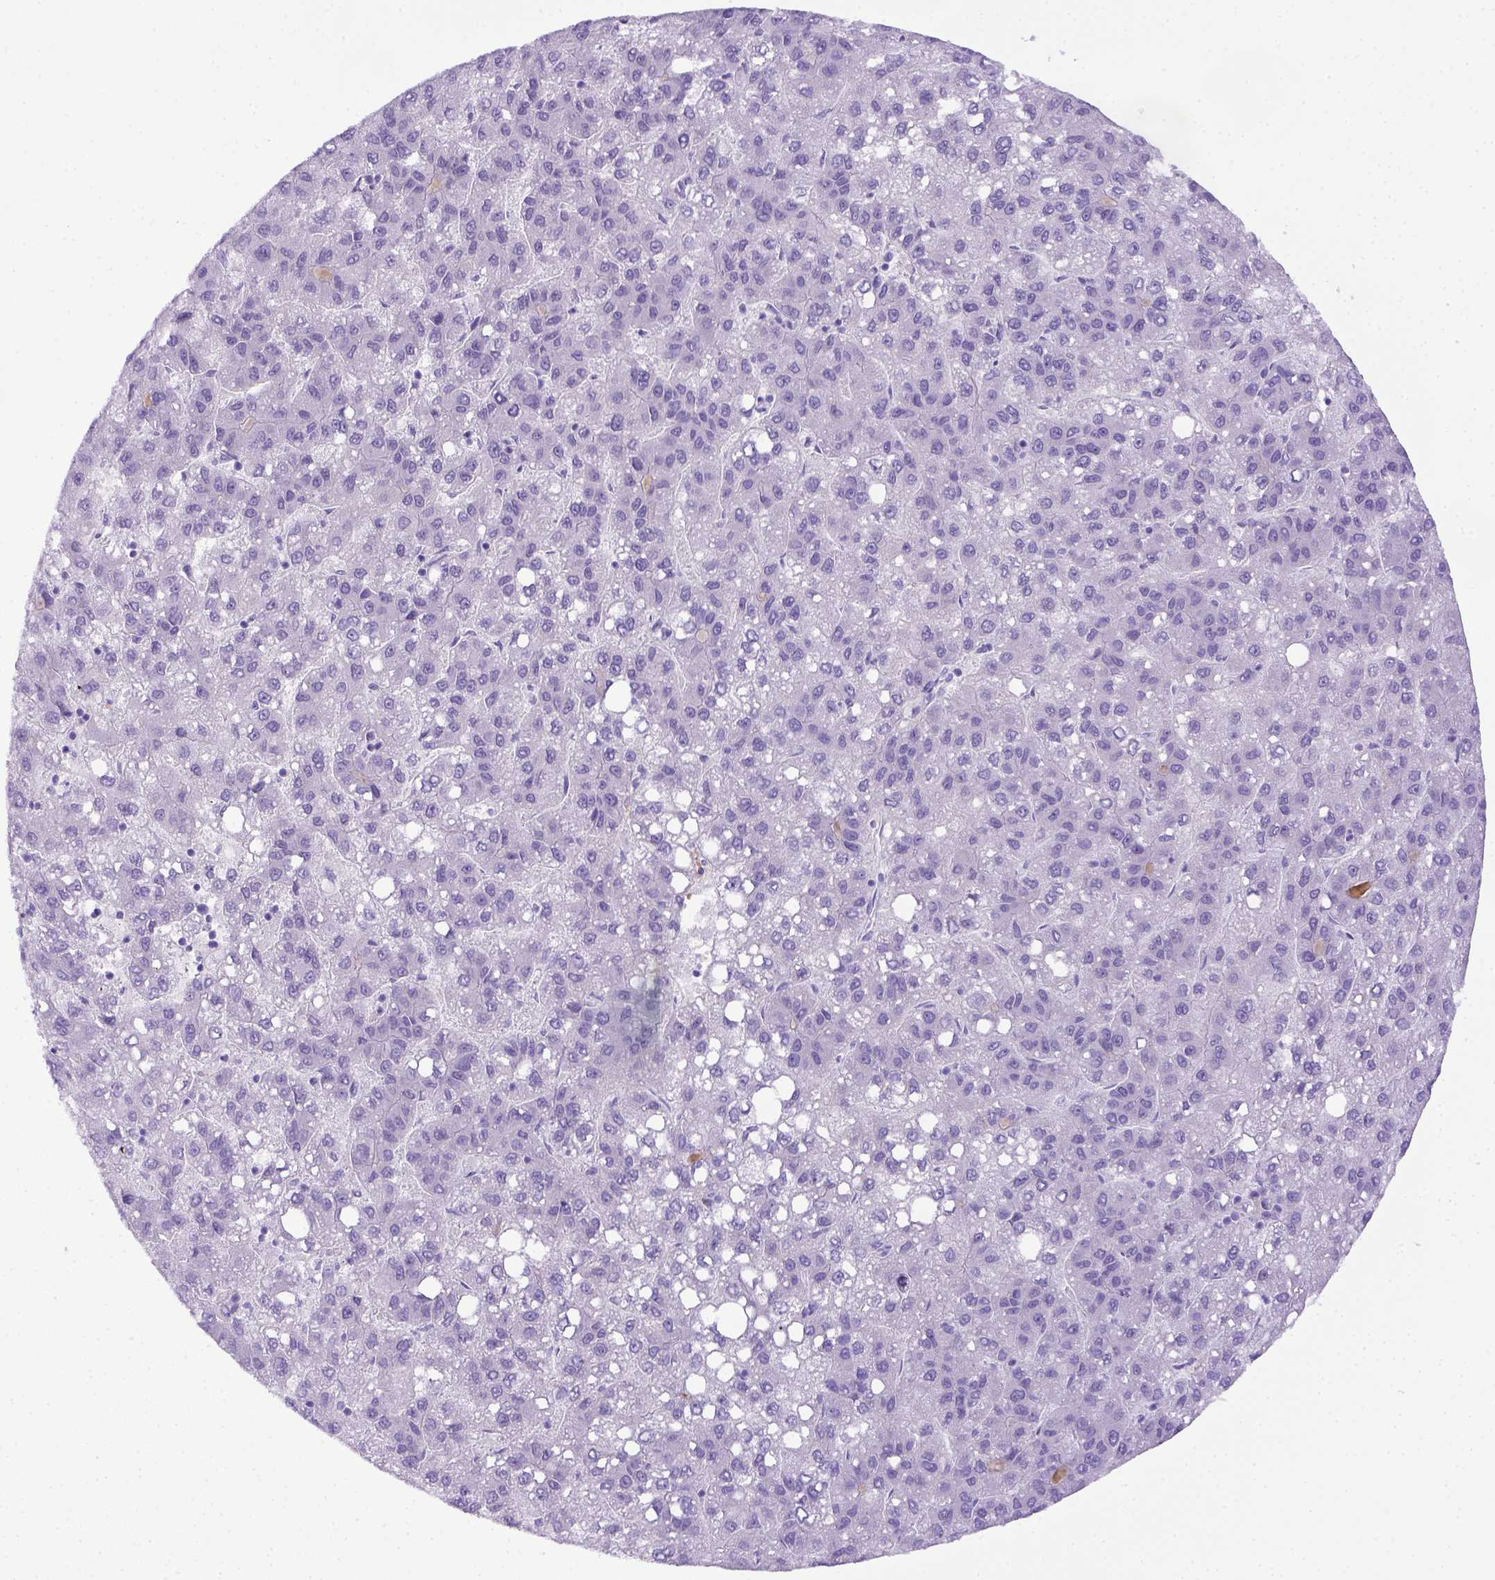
{"staining": {"intensity": "negative", "quantity": "none", "location": "none"}, "tissue": "liver cancer", "cell_type": "Tumor cells", "image_type": "cancer", "snomed": [{"axis": "morphology", "description": "Carcinoma, Hepatocellular, NOS"}, {"axis": "topography", "description": "Liver"}], "caption": "Liver cancer was stained to show a protein in brown. There is no significant expression in tumor cells. (Brightfield microscopy of DAB (3,3'-diaminobenzidine) IHC at high magnification).", "gene": "ITIH4", "patient": {"sex": "female", "age": 82}}